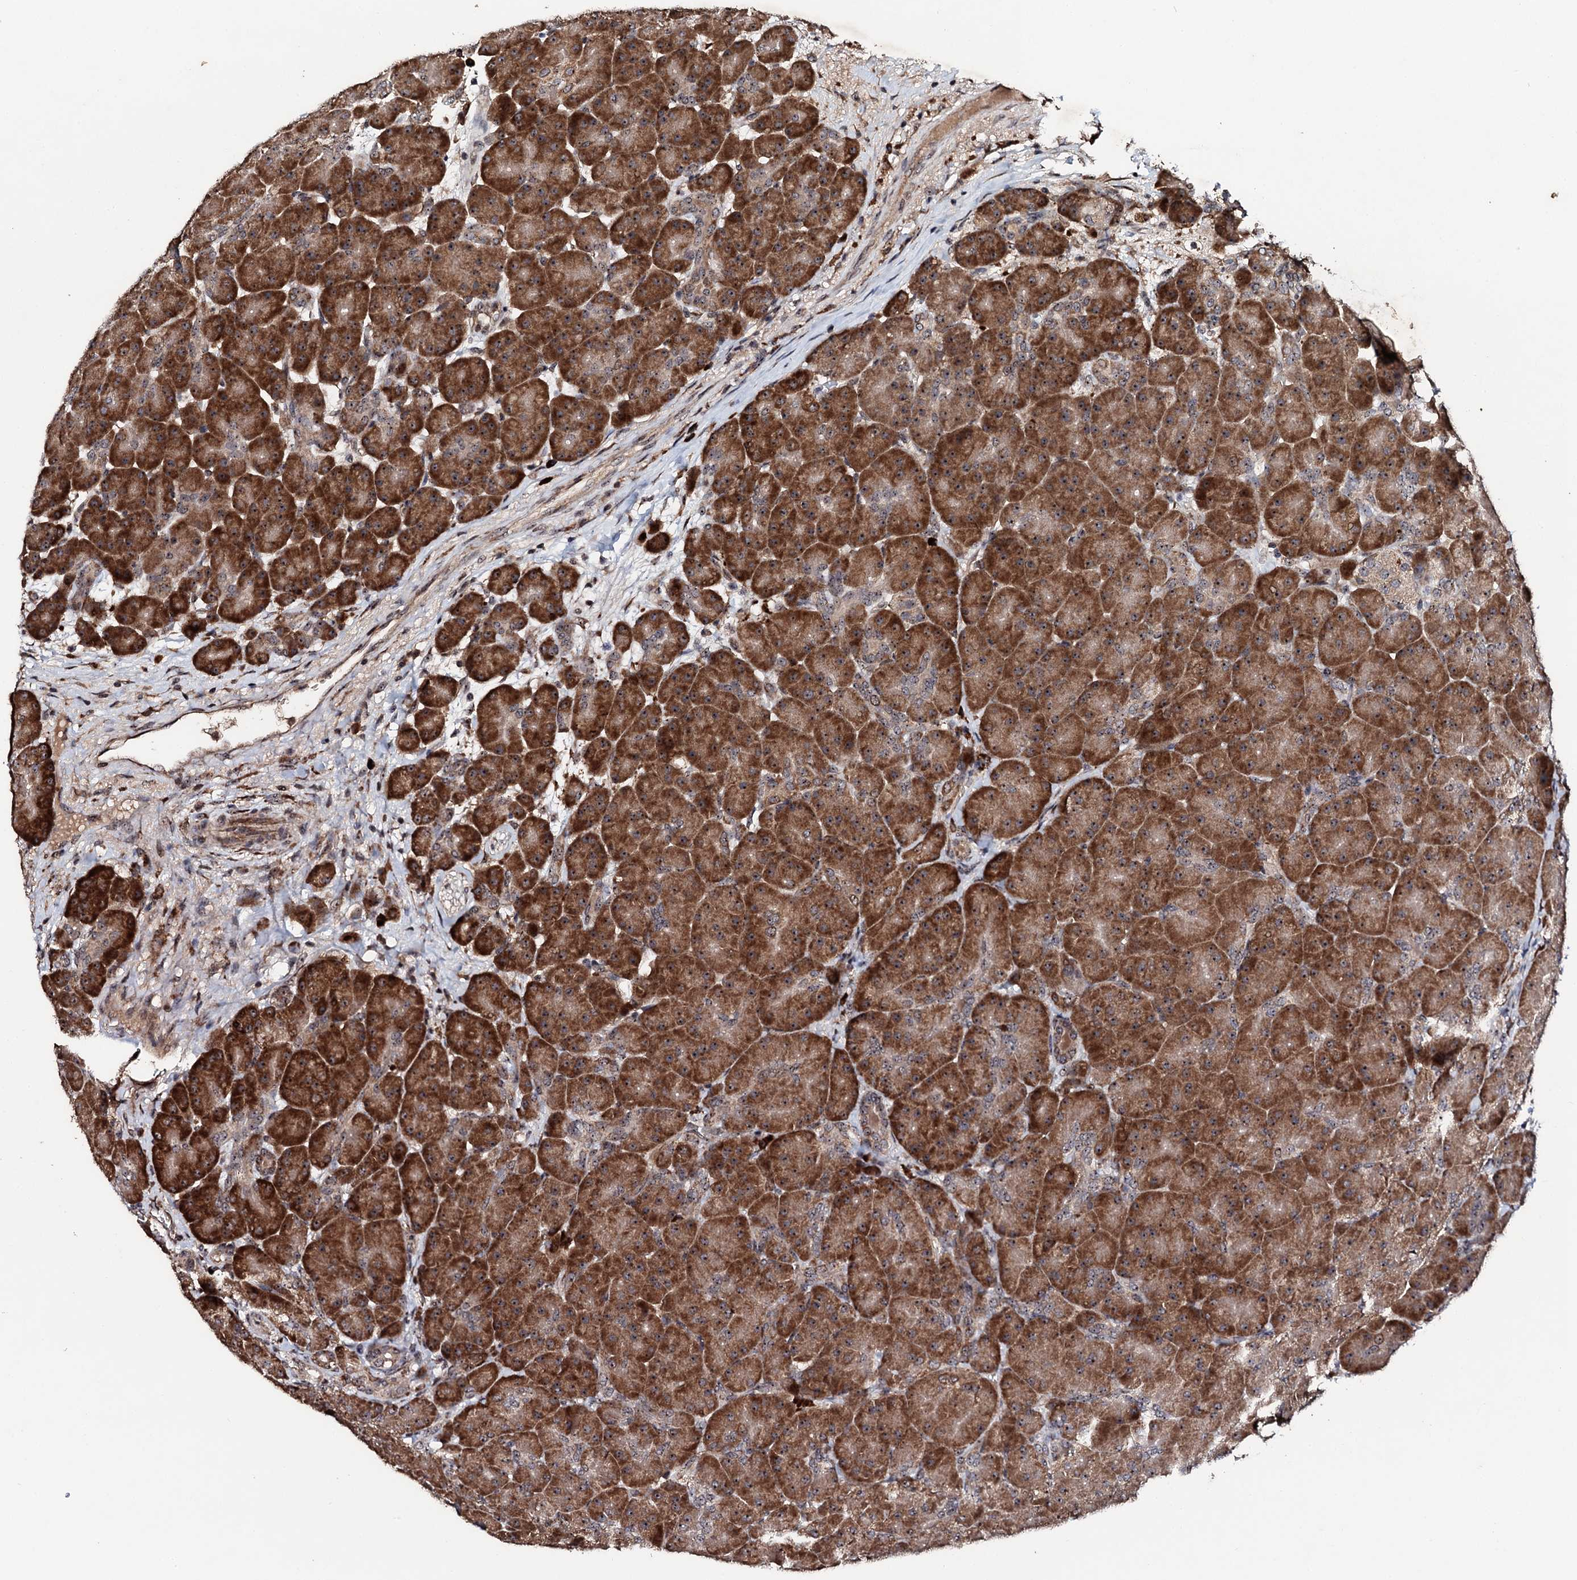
{"staining": {"intensity": "strong", "quantity": ">75%", "location": "cytoplasmic/membranous,nuclear"}, "tissue": "pancreas", "cell_type": "Exocrine glandular cells", "image_type": "normal", "snomed": [{"axis": "morphology", "description": "Normal tissue, NOS"}, {"axis": "topography", "description": "Pancreas"}], "caption": "Immunohistochemical staining of unremarkable pancreas shows strong cytoplasmic/membranous,nuclear protein staining in approximately >75% of exocrine glandular cells. (brown staining indicates protein expression, while blue staining denotes nuclei).", "gene": "FAM111A", "patient": {"sex": "male", "age": 66}}